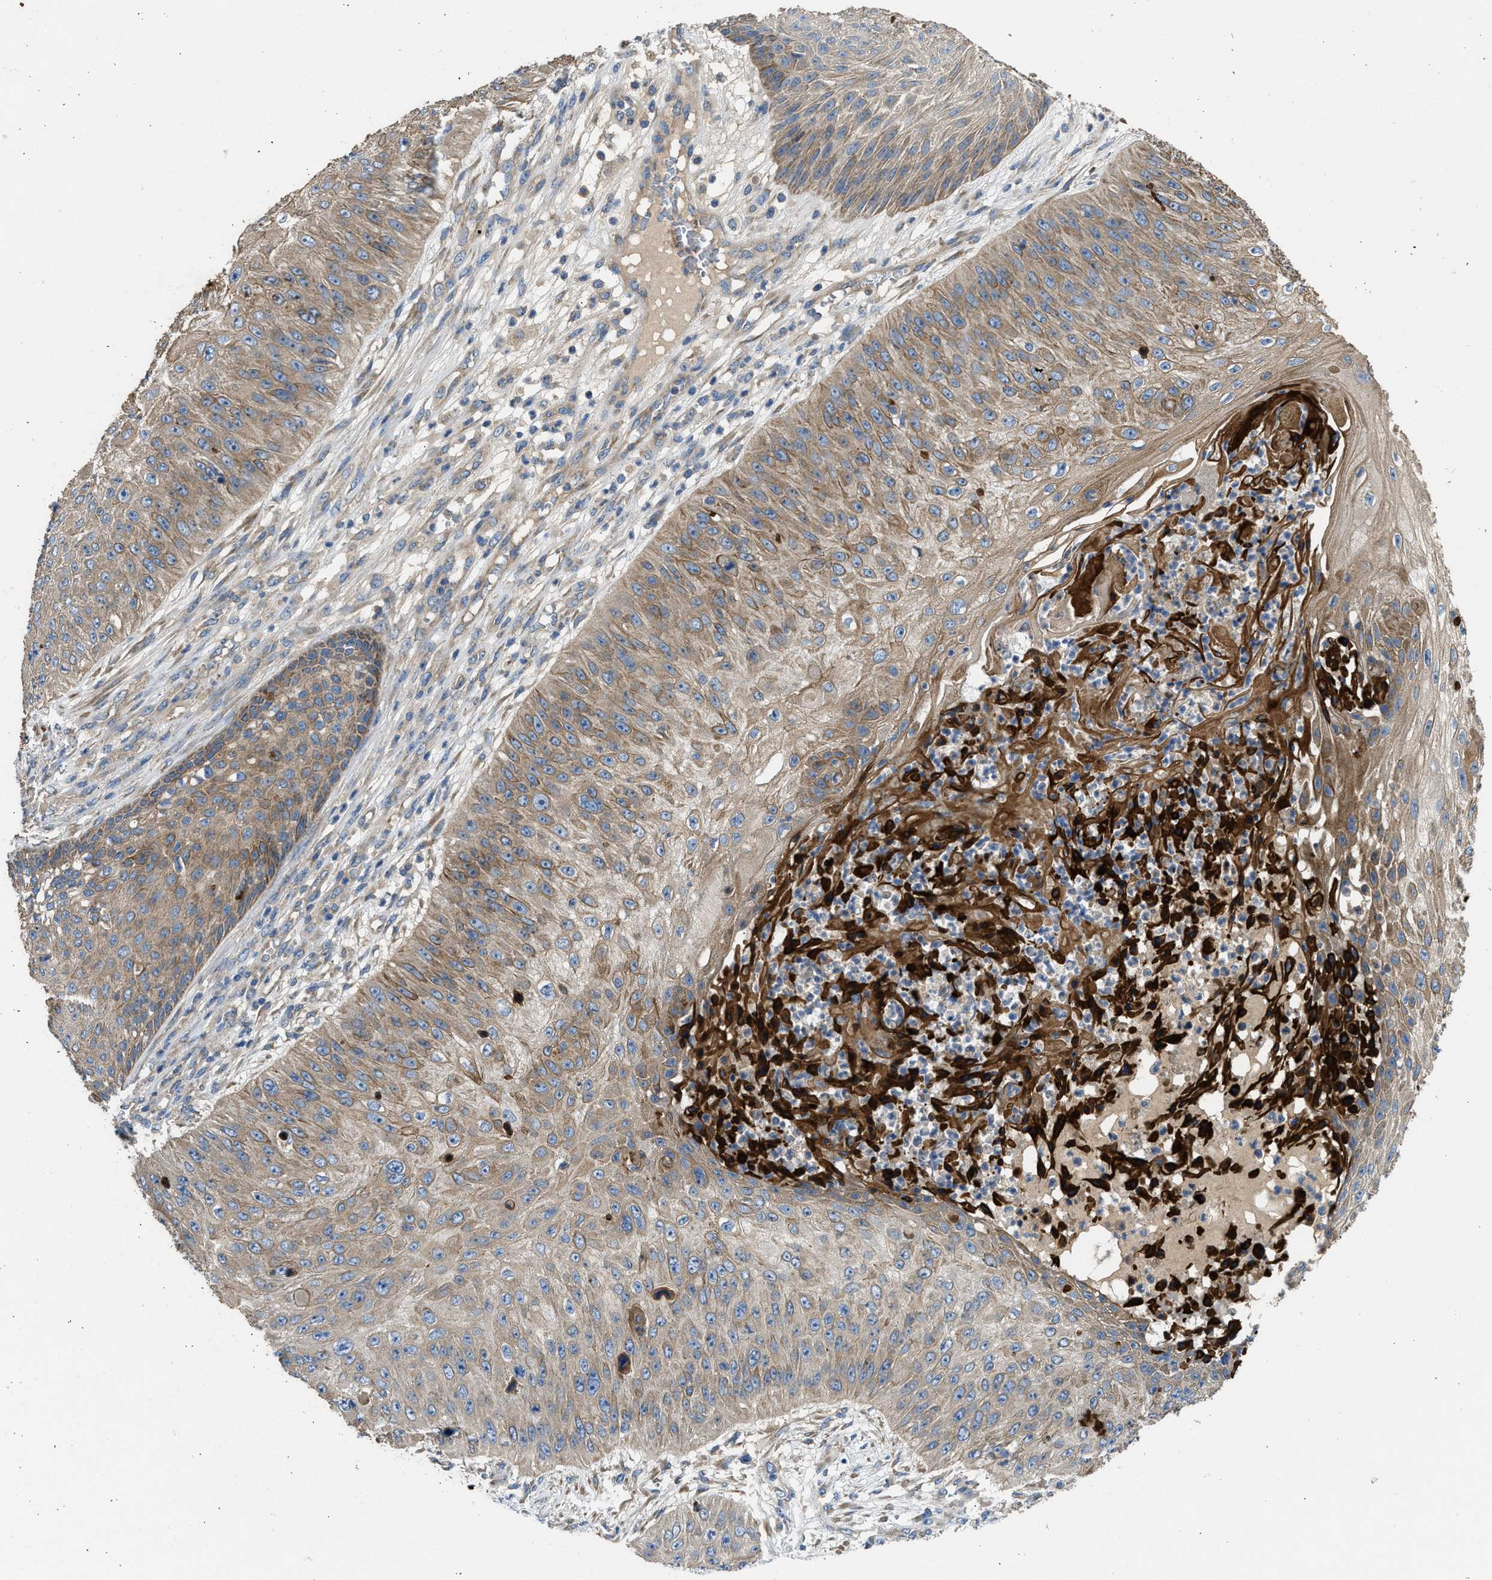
{"staining": {"intensity": "moderate", "quantity": ">75%", "location": "cytoplasmic/membranous"}, "tissue": "skin cancer", "cell_type": "Tumor cells", "image_type": "cancer", "snomed": [{"axis": "morphology", "description": "Squamous cell carcinoma, NOS"}, {"axis": "topography", "description": "Skin"}], "caption": "A high-resolution histopathology image shows IHC staining of skin cancer, which displays moderate cytoplasmic/membranous positivity in approximately >75% of tumor cells.", "gene": "CSRNP2", "patient": {"sex": "female", "age": 80}}